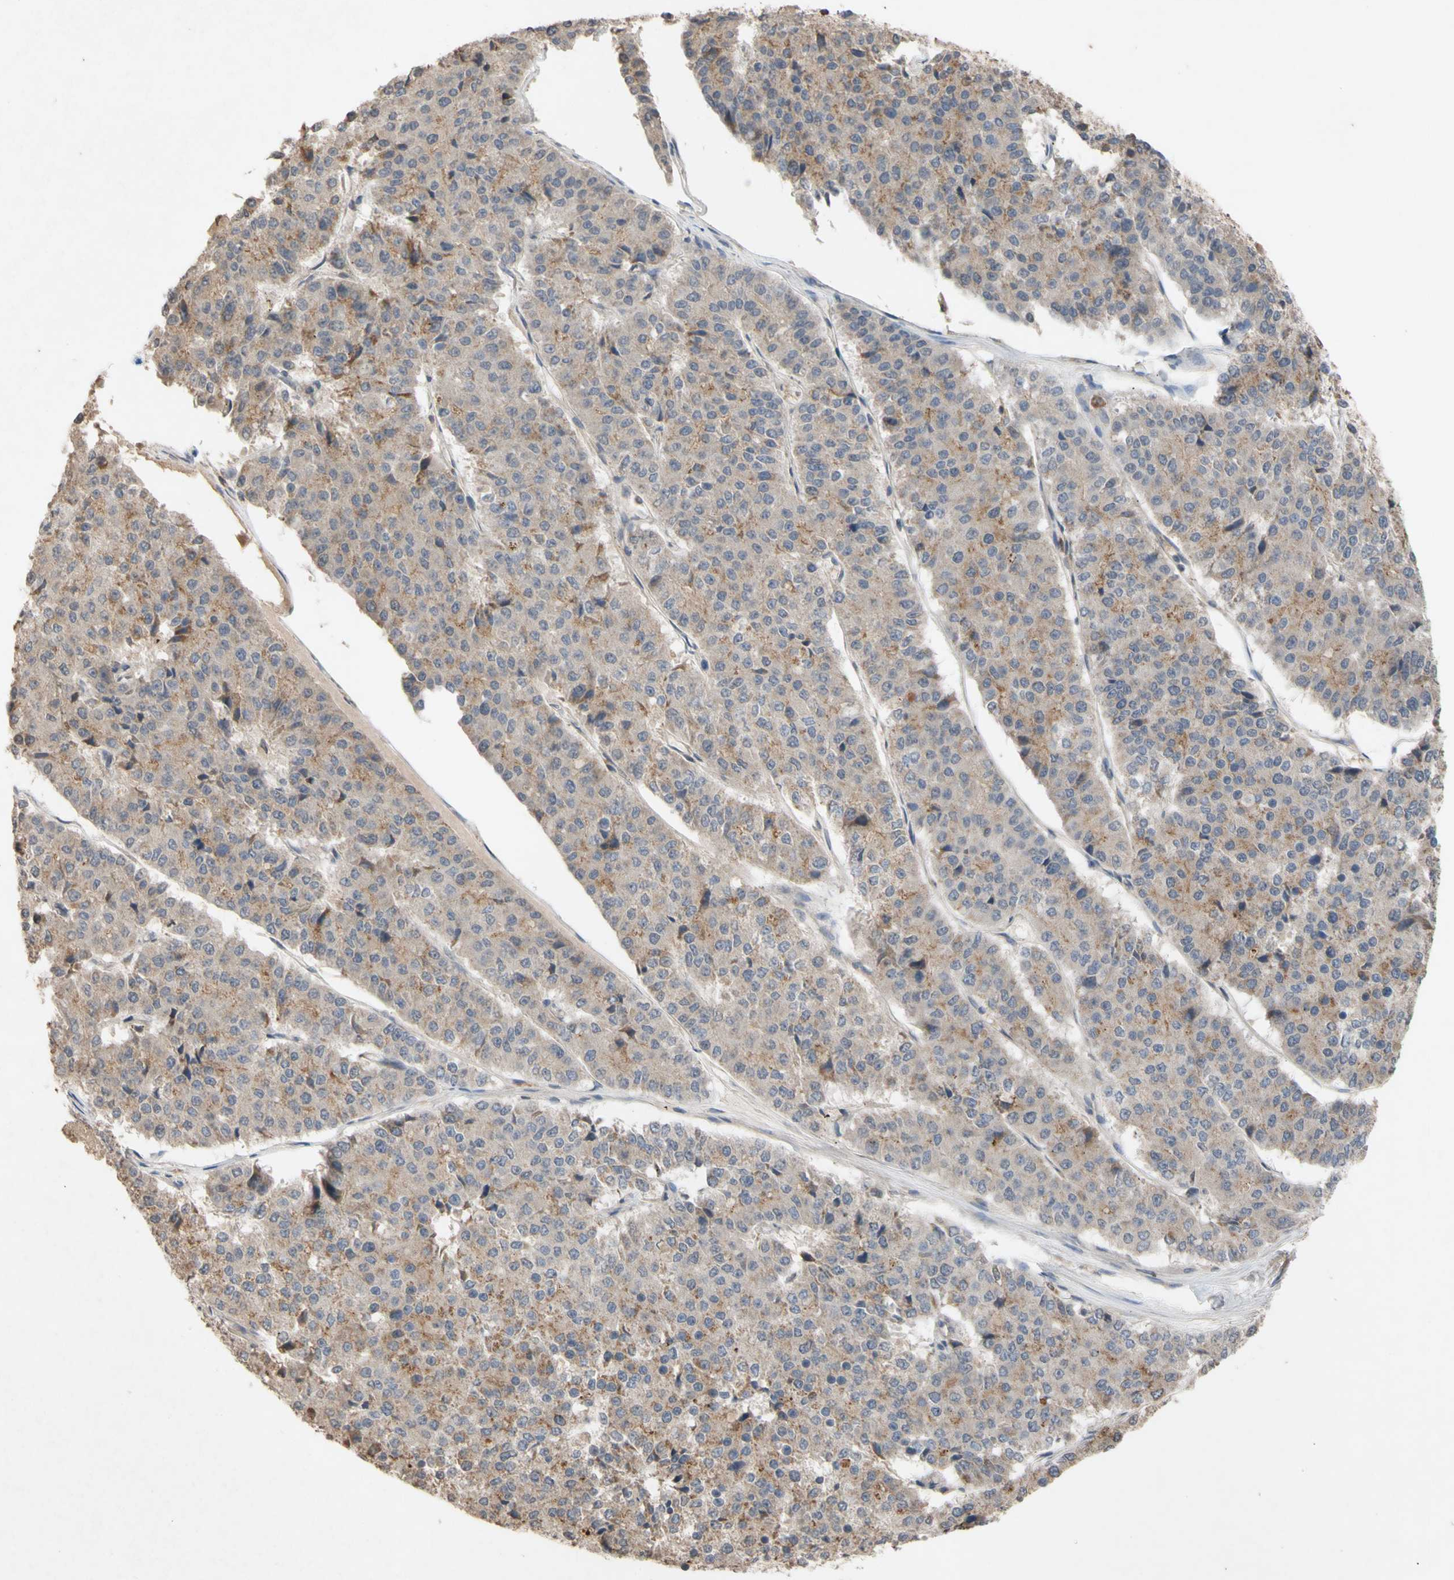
{"staining": {"intensity": "moderate", "quantity": ">75%", "location": "cytoplasmic/membranous"}, "tissue": "pancreatic cancer", "cell_type": "Tumor cells", "image_type": "cancer", "snomed": [{"axis": "morphology", "description": "Adenocarcinoma, NOS"}, {"axis": "topography", "description": "Pancreas"}], "caption": "Protein expression analysis of human pancreatic cancer (adenocarcinoma) reveals moderate cytoplasmic/membranous staining in approximately >75% of tumor cells. The protein of interest is stained brown, and the nuclei are stained in blue (DAB (3,3'-diaminobenzidine) IHC with brightfield microscopy, high magnification).", "gene": "NECTIN3", "patient": {"sex": "male", "age": 50}}